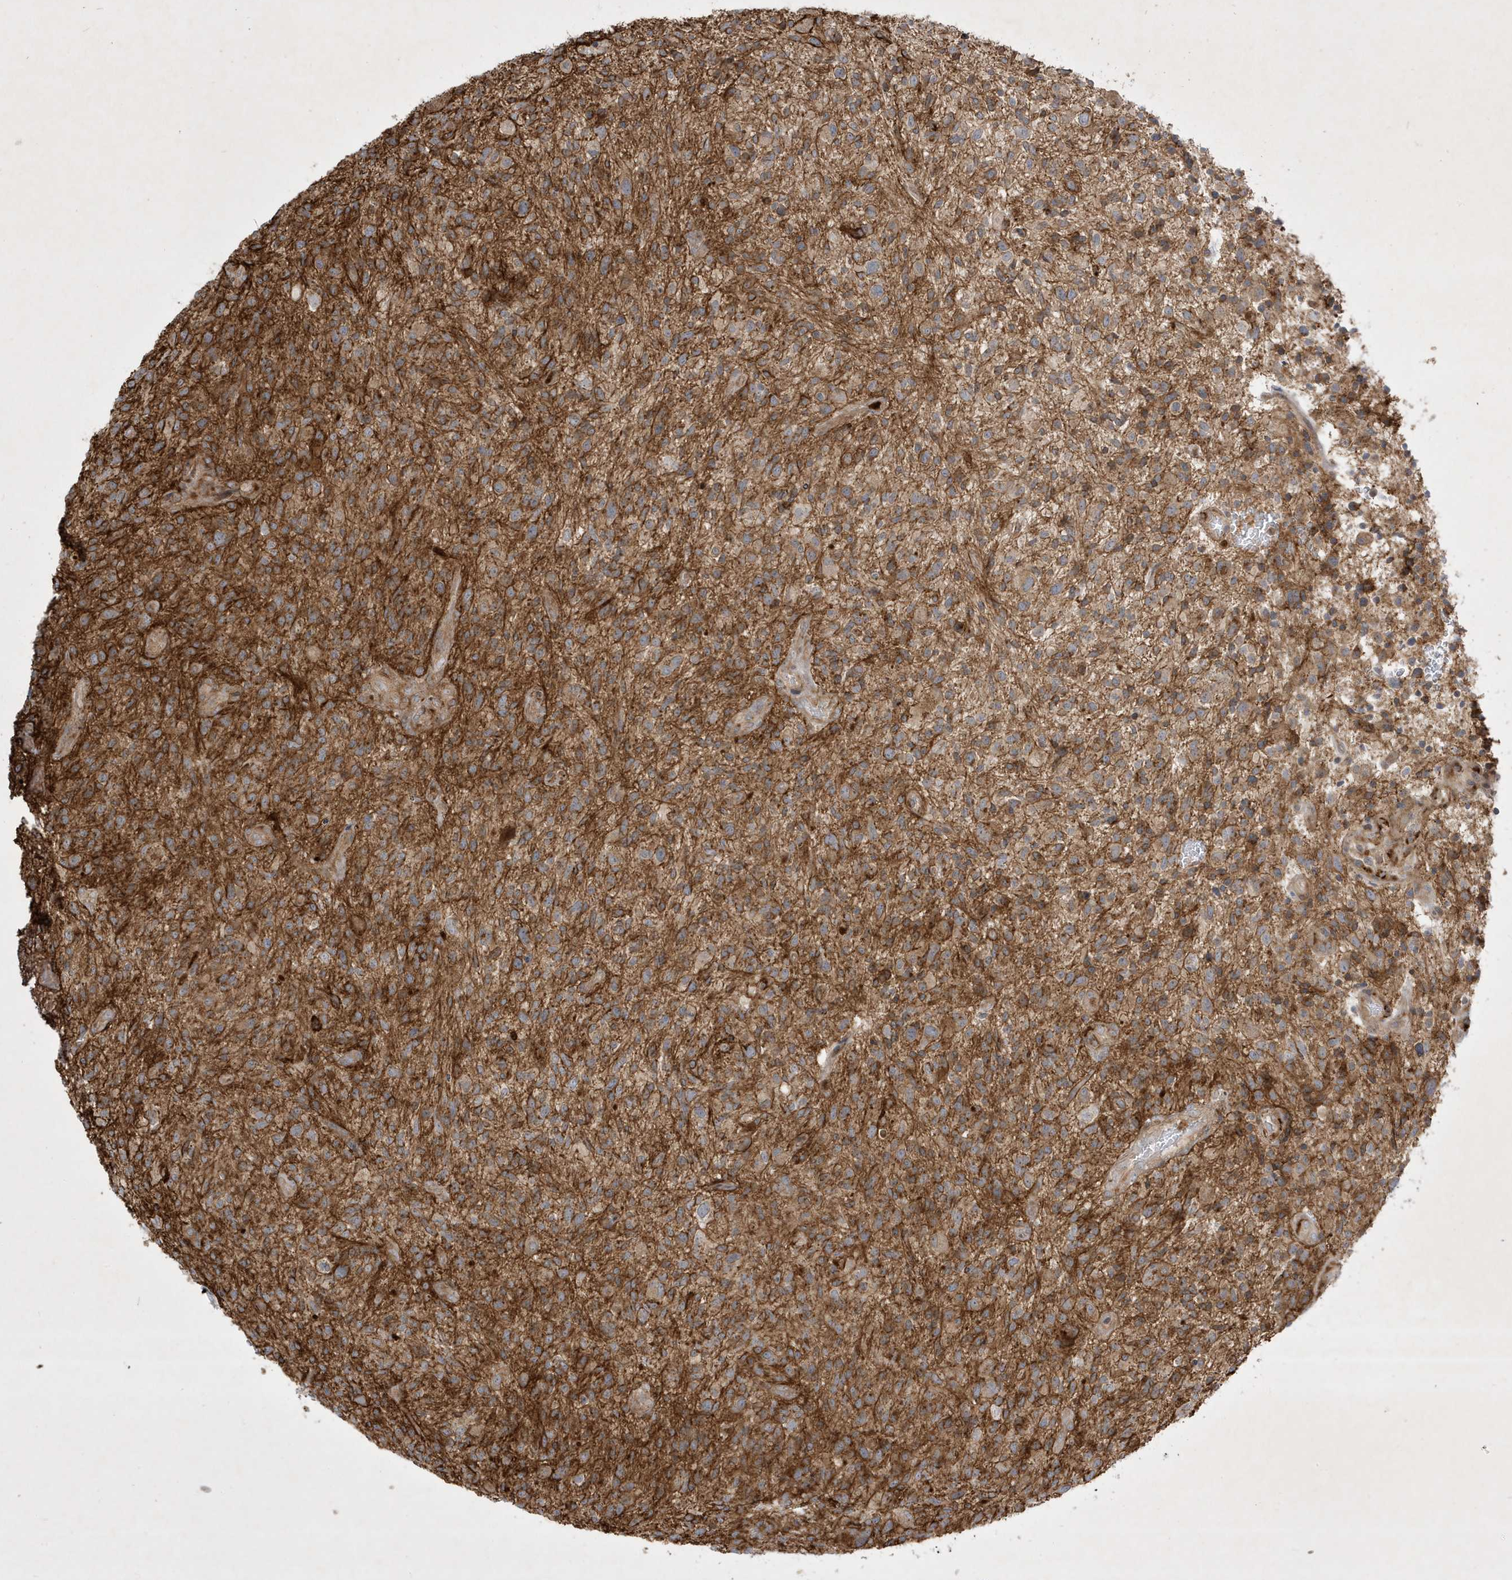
{"staining": {"intensity": "moderate", "quantity": ">75%", "location": "cytoplasmic/membranous"}, "tissue": "glioma", "cell_type": "Tumor cells", "image_type": "cancer", "snomed": [{"axis": "morphology", "description": "Glioma, malignant, High grade"}, {"axis": "topography", "description": "Brain"}], "caption": "Human malignant glioma (high-grade) stained with a brown dye demonstrates moderate cytoplasmic/membranous positive positivity in approximately >75% of tumor cells.", "gene": "IFT57", "patient": {"sex": "male", "age": 47}}